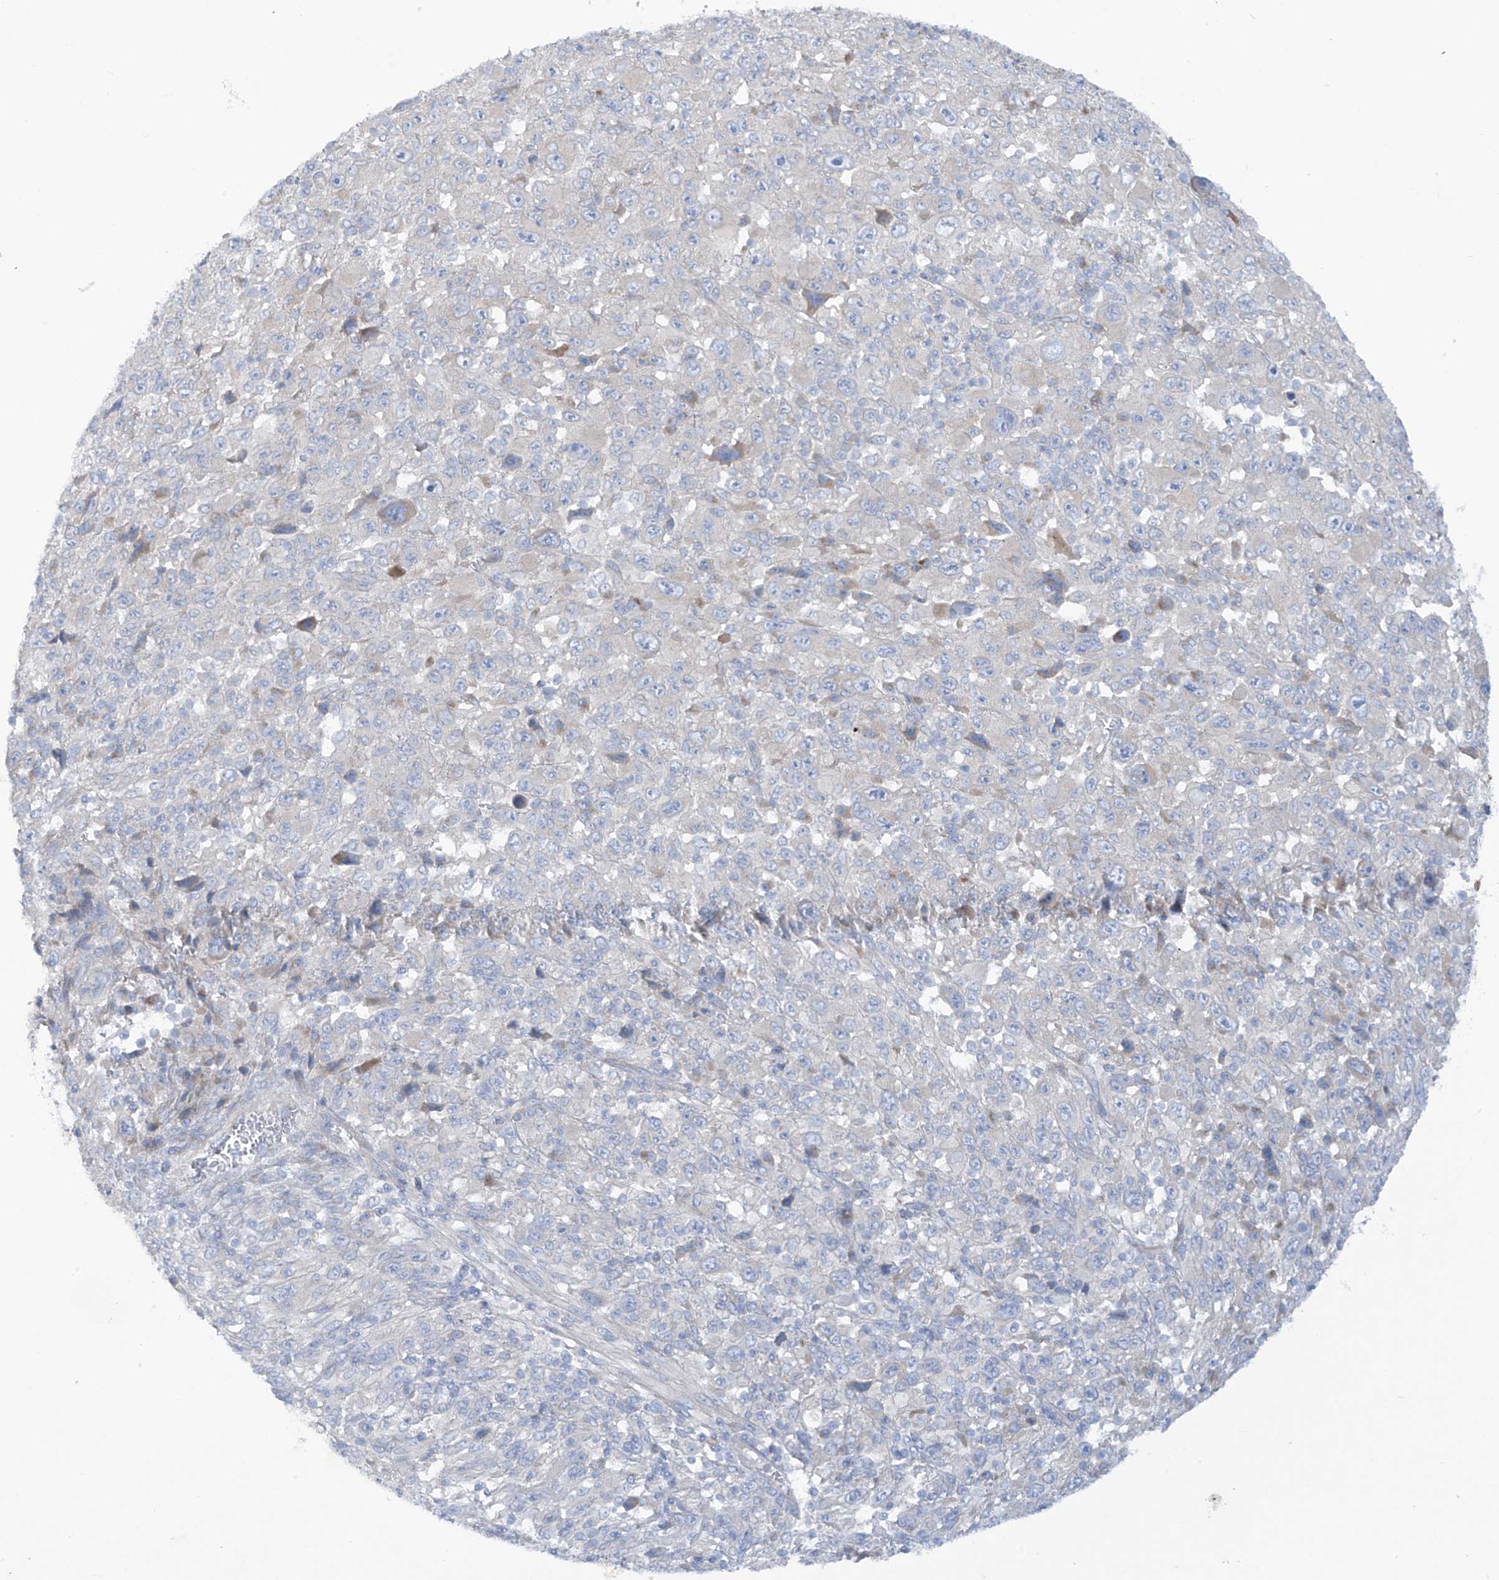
{"staining": {"intensity": "negative", "quantity": "none", "location": "none"}, "tissue": "melanoma", "cell_type": "Tumor cells", "image_type": "cancer", "snomed": [{"axis": "morphology", "description": "Malignant melanoma, Metastatic site"}, {"axis": "topography", "description": "Skin"}], "caption": "Immunohistochemistry micrograph of neoplastic tissue: human melanoma stained with DAB (3,3'-diaminobenzidine) shows no significant protein positivity in tumor cells.", "gene": "TRMT2B", "patient": {"sex": "female", "age": 56}}